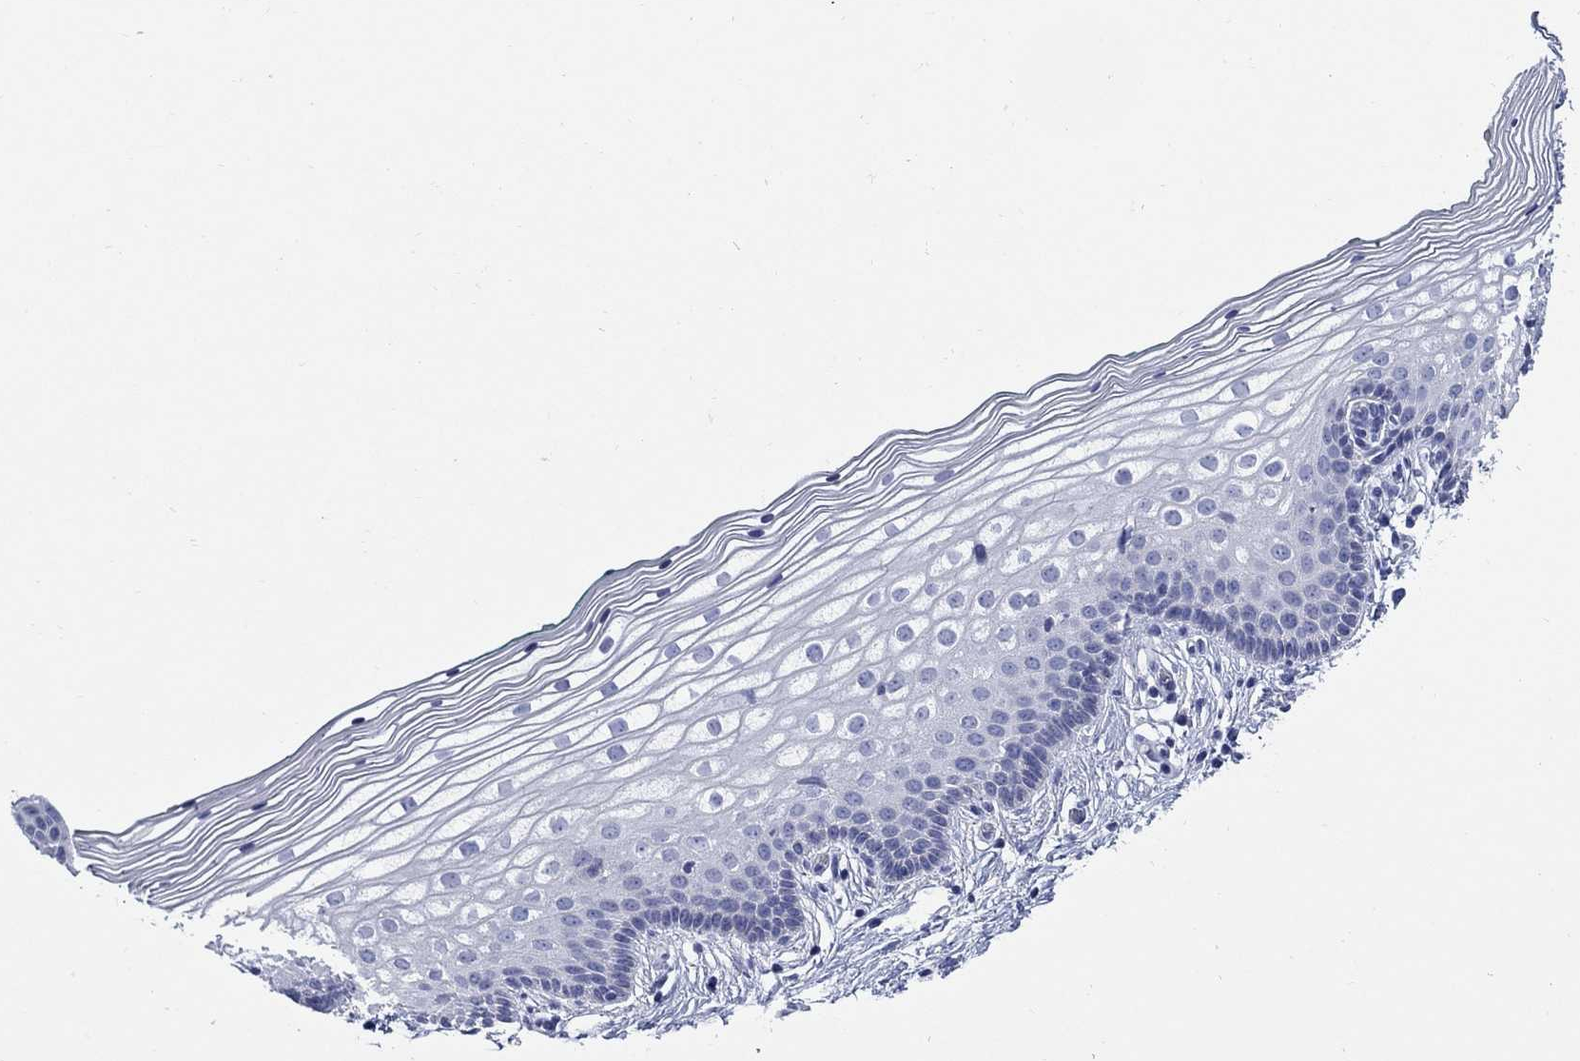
{"staining": {"intensity": "negative", "quantity": "none", "location": "none"}, "tissue": "vagina", "cell_type": "Squamous epithelial cells", "image_type": "normal", "snomed": [{"axis": "morphology", "description": "Normal tissue, NOS"}, {"axis": "topography", "description": "Vagina"}], "caption": "High power microscopy histopathology image of an IHC micrograph of unremarkable vagina, revealing no significant expression in squamous epithelial cells. The staining is performed using DAB (3,3'-diaminobenzidine) brown chromogen with nuclei counter-stained in using hematoxylin.", "gene": "IGF2BP3", "patient": {"sex": "female", "age": 36}}